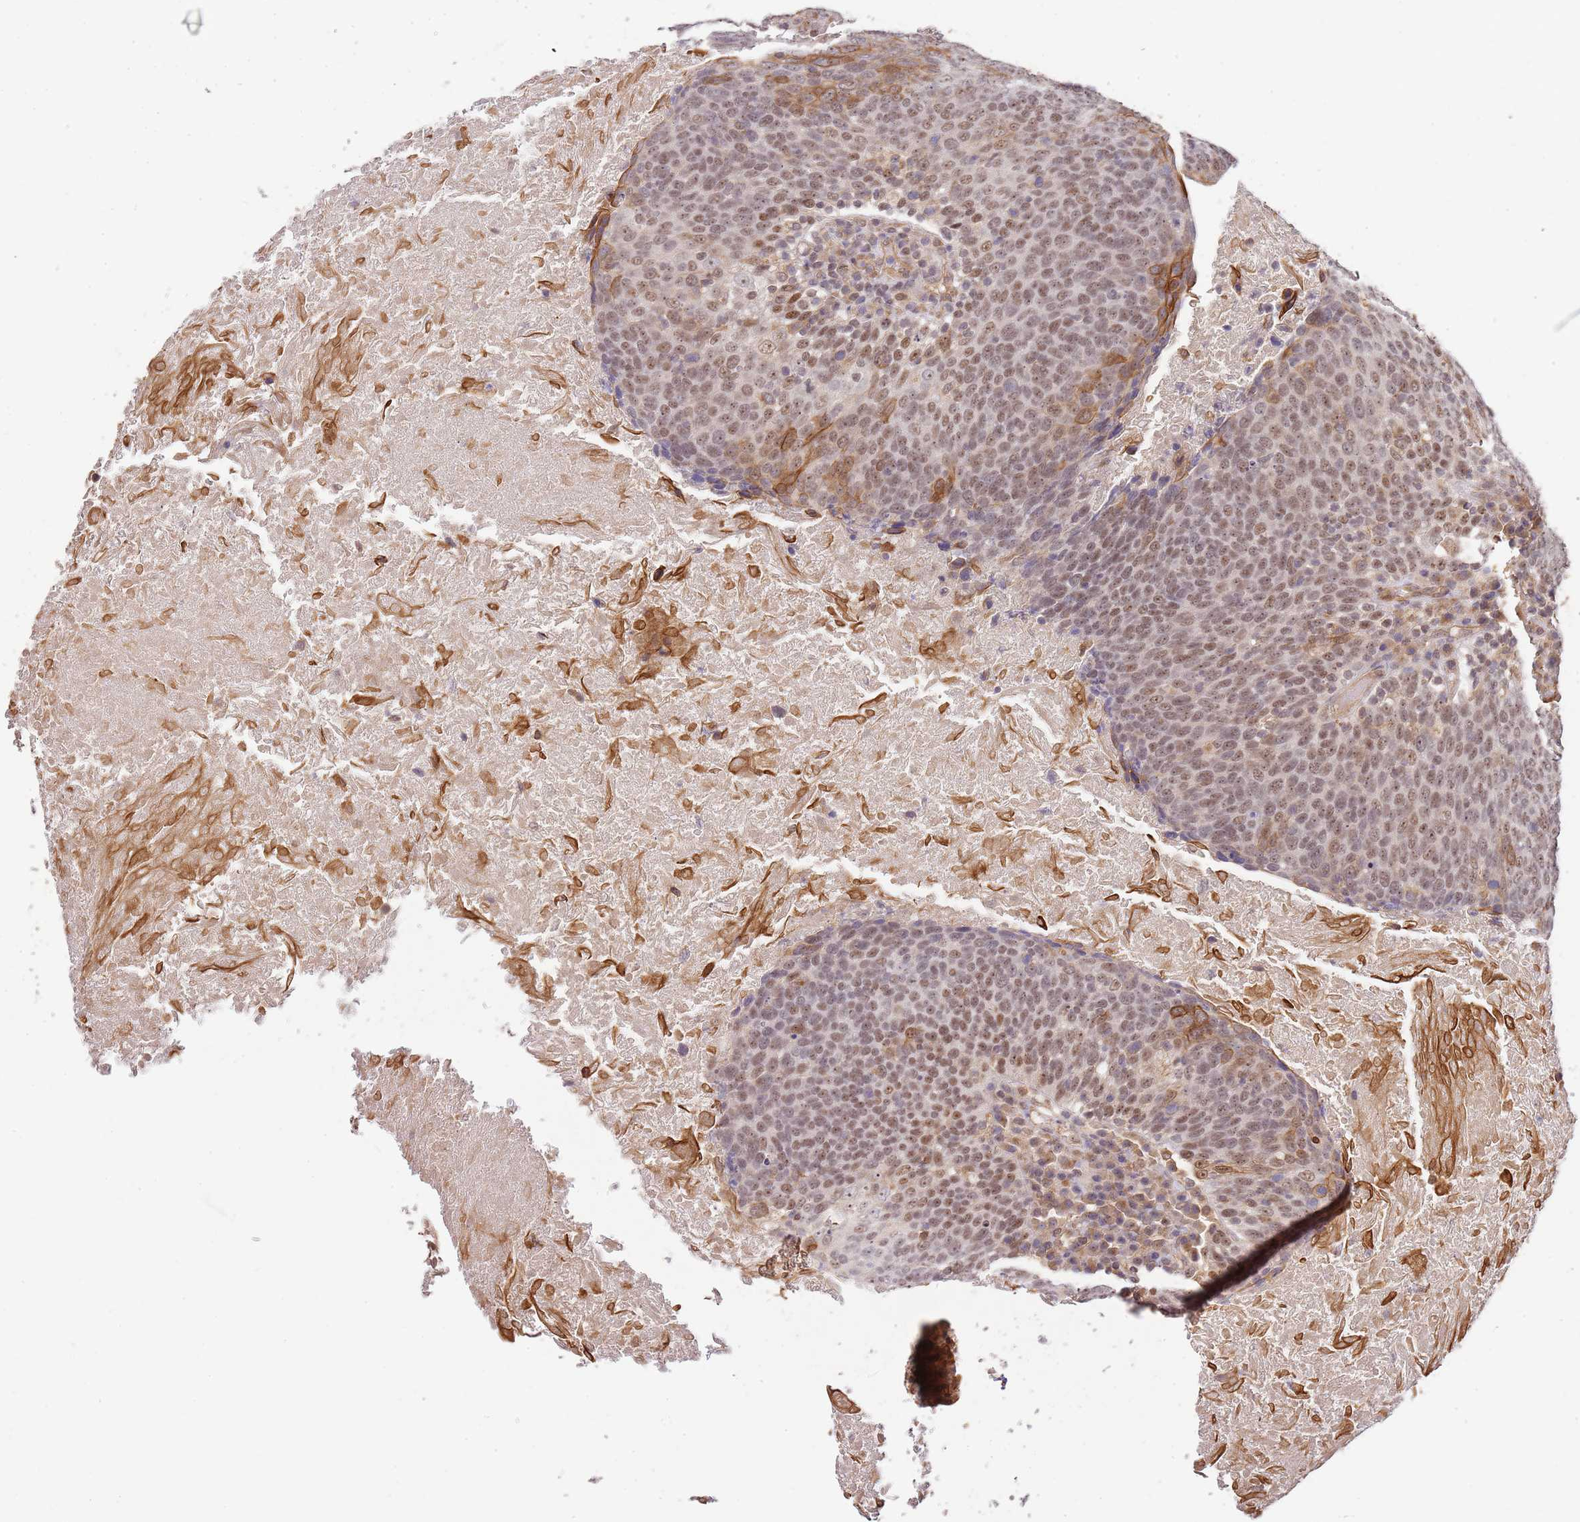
{"staining": {"intensity": "moderate", "quantity": "25%-75%", "location": "nuclear"}, "tissue": "head and neck cancer", "cell_type": "Tumor cells", "image_type": "cancer", "snomed": [{"axis": "morphology", "description": "Squamous cell carcinoma, NOS"}, {"axis": "morphology", "description": "Squamous cell carcinoma, metastatic, NOS"}, {"axis": "topography", "description": "Lymph node"}, {"axis": "topography", "description": "Head-Neck"}], "caption": "Moderate nuclear expression is appreciated in approximately 25%-75% of tumor cells in head and neck cancer.", "gene": "SURF2", "patient": {"sex": "male", "age": 62}}